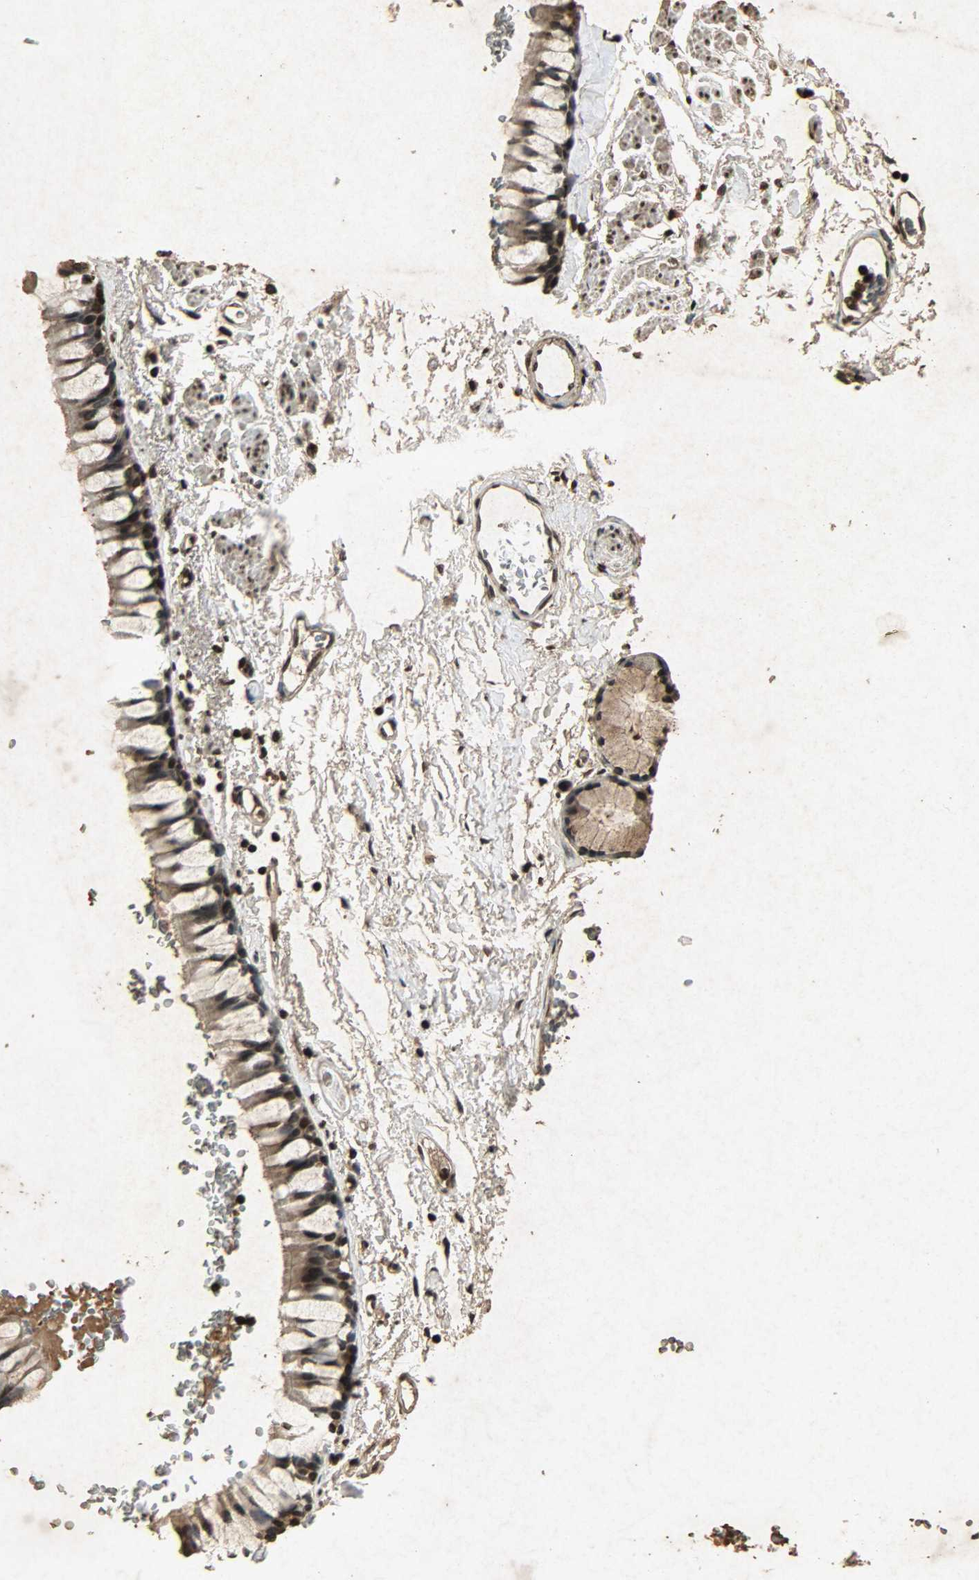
{"staining": {"intensity": "strong", "quantity": ">75%", "location": "cytoplasmic/membranous,nuclear"}, "tissue": "bronchus", "cell_type": "Respiratory epithelial cells", "image_type": "normal", "snomed": [{"axis": "morphology", "description": "Normal tissue, NOS"}, {"axis": "topography", "description": "Bronchus"}], "caption": "IHC photomicrograph of normal bronchus: bronchus stained using immunohistochemistry (IHC) exhibits high levels of strong protein expression localized specifically in the cytoplasmic/membranous,nuclear of respiratory epithelial cells, appearing as a cytoplasmic/membranous,nuclear brown color.", "gene": "PPP3R1", "patient": {"sex": "female", "age": 73}}